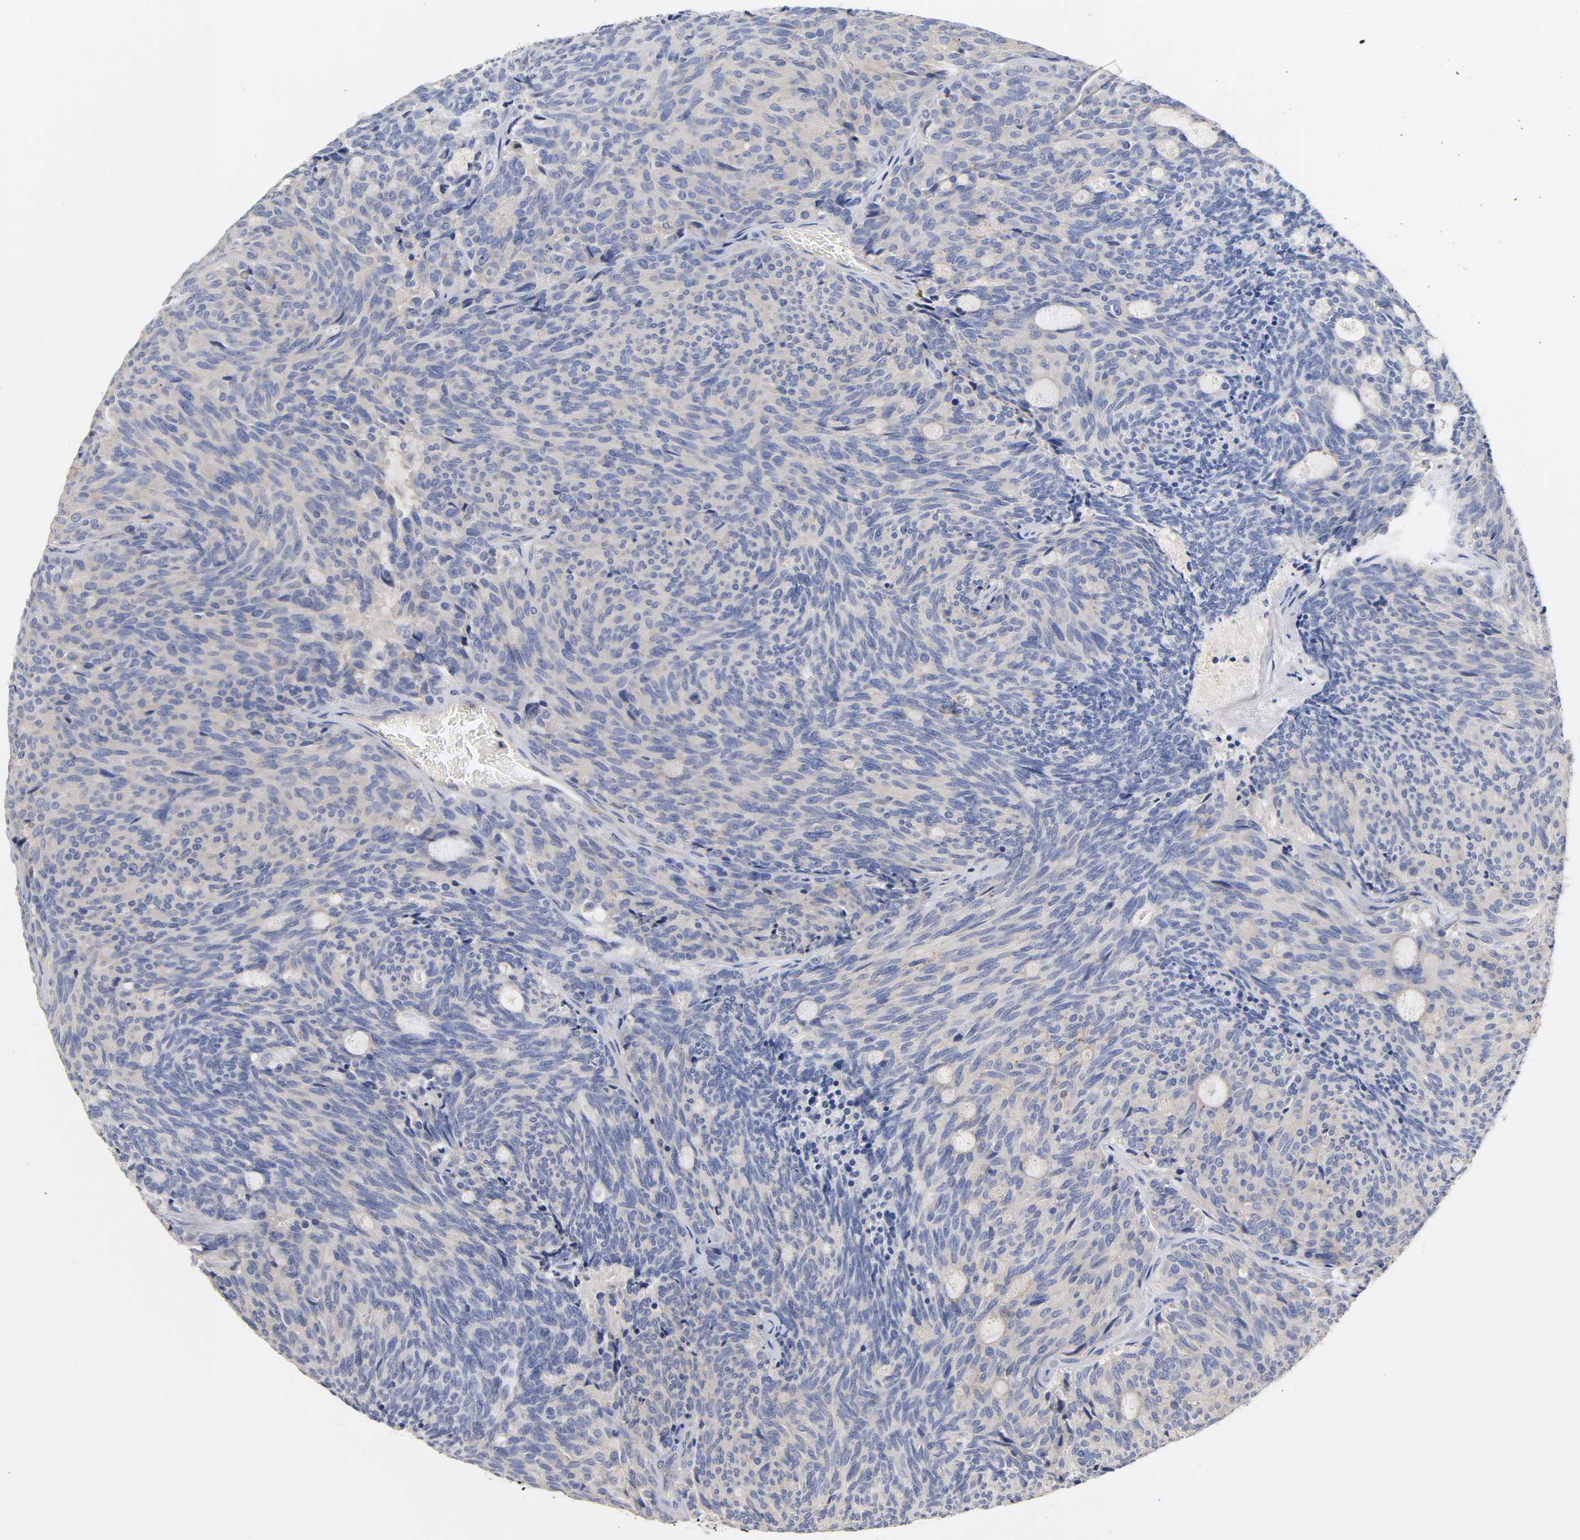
{"staining": {"intensity": "negative", "quantity": "none", "location": "none"}, "tissue": "carcinoid", "cell_type": "Tumor cells", "image_type": "cancer", "snomed": [{"axis": "morphology", "description": "Carcinoid, malignant, NOS"}, {"axis": "topography", "description": "Pancreas"}], "caption": "Immunohistochemistry (IHC) histopathology image of carcinoid (malignant) stained for a protein (brown), which demonstrates no expression in tumor cells. (Stains: DAB immunohistochemistry with hematoxylin counter stain, Microscopy: brightfield microscopy at high magnification).", "gene": "SEMA5A", "patient": {"sex": "female", "age": 54}}